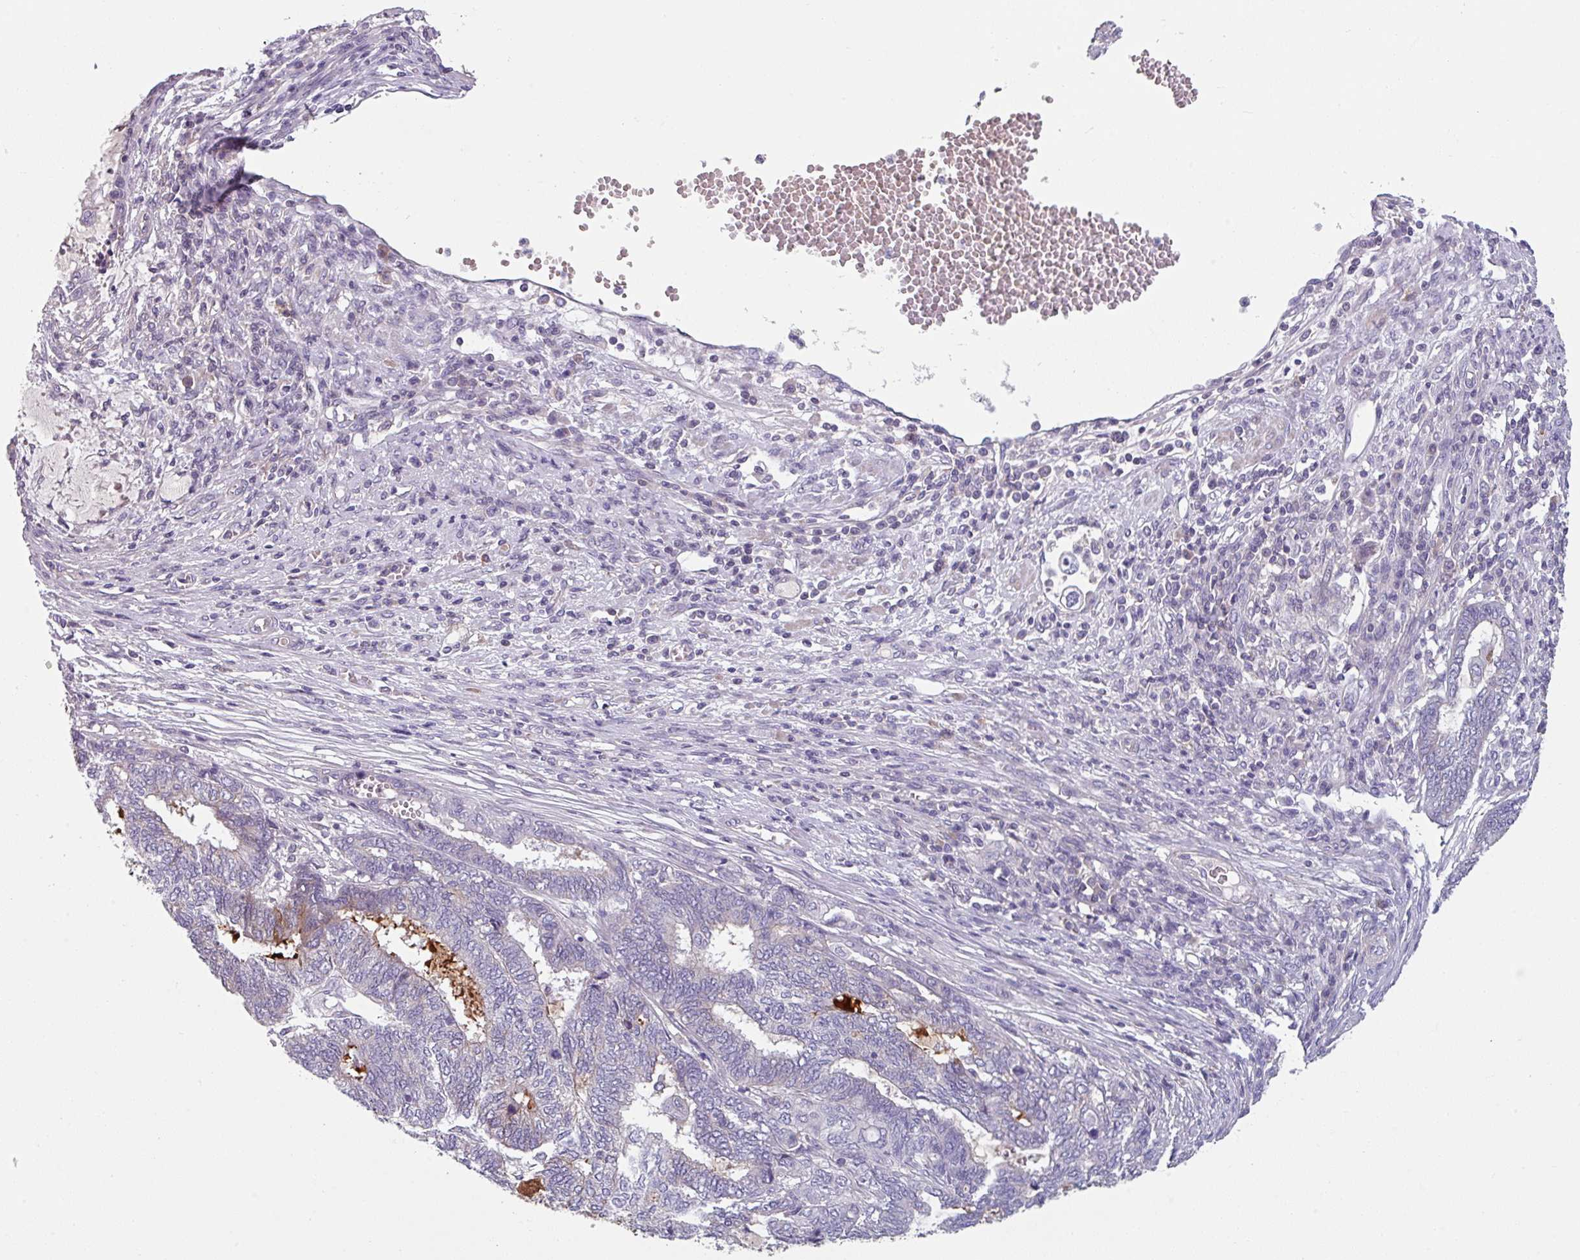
{"staining": {"intensity": "weak", "quantity": "<25%", "location": "cytoplasmic/membranous"}, "tissue": "endometrial cancer", "cell_type": "Tumor cells", "image_type": "cancer", "snomed": [{"axis": "morphology", "description": "Adenocarcinoma, NOS"}, {"axis": "topography", "description": "Uterus"}, {"axis": "topography", "description": "Endometrium"}], "caption": "Micrograph shows no protein staining in tumor cells of endometrial cancer tissue. (Stains: DAB immunohistochemistry with hematoxylin counter stain, Microscopy: brightfield microscopy at high magnification).", "gene": "TMEM132A", "patient": {"sex": "female", "age": 70}}